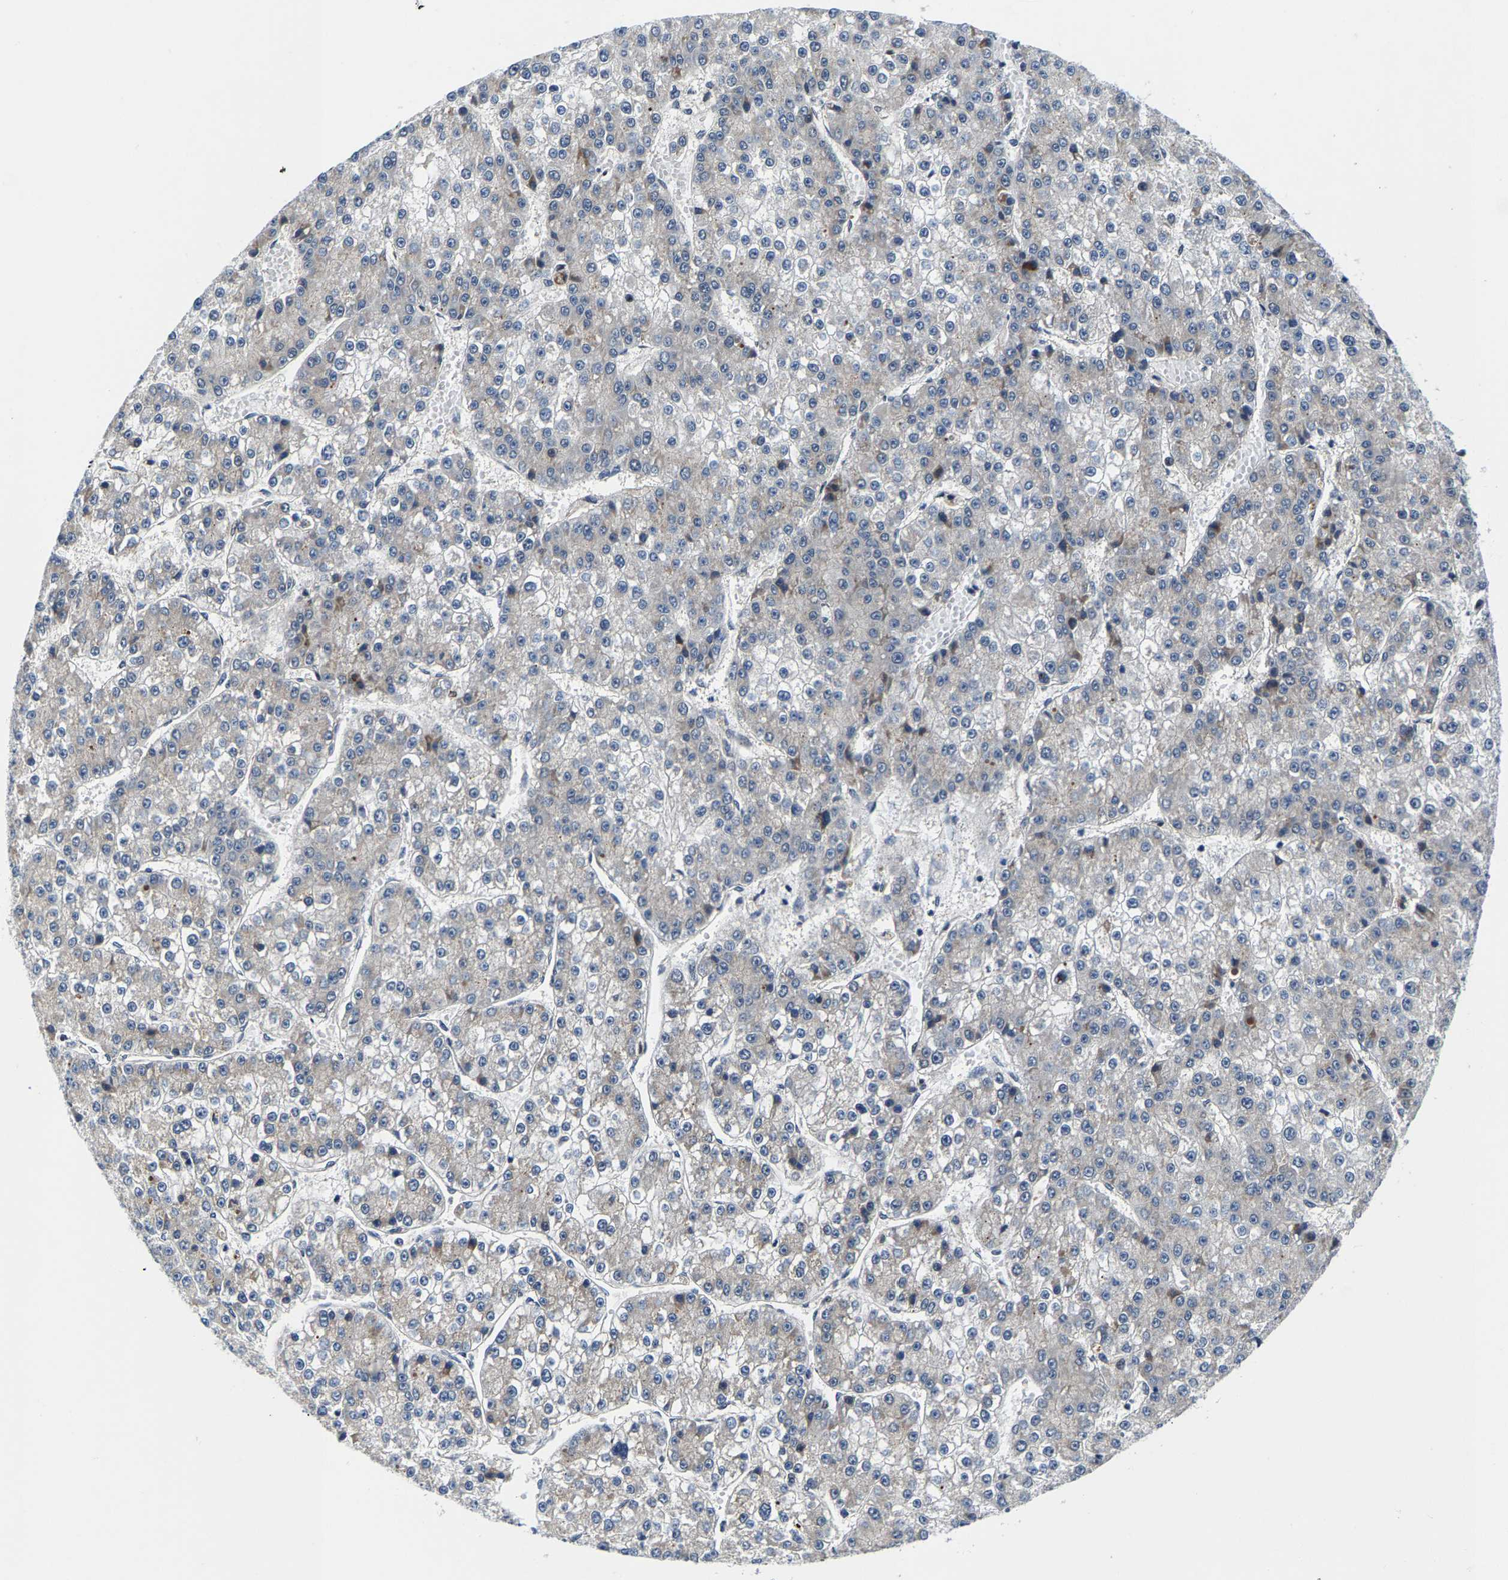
{"staining": {"intensity": "negative", "quantity": "none", "location": "none"}, "tissue": "liver cancer", "cell_type": "Tumor cells", "image_type": "cancer", "snomed": [{"axis": "morphology", "description": "Carcinoma, Hepatocellular, NOS"}, {"axis": "topography", "description": "Liver"}], "caption": "DAB immunohistochemical staining of liver cancer demonstrates no significant expression in tumor cells.", "gene": "GTPBP10", "patient": {"sex": "female", "age": 73}}